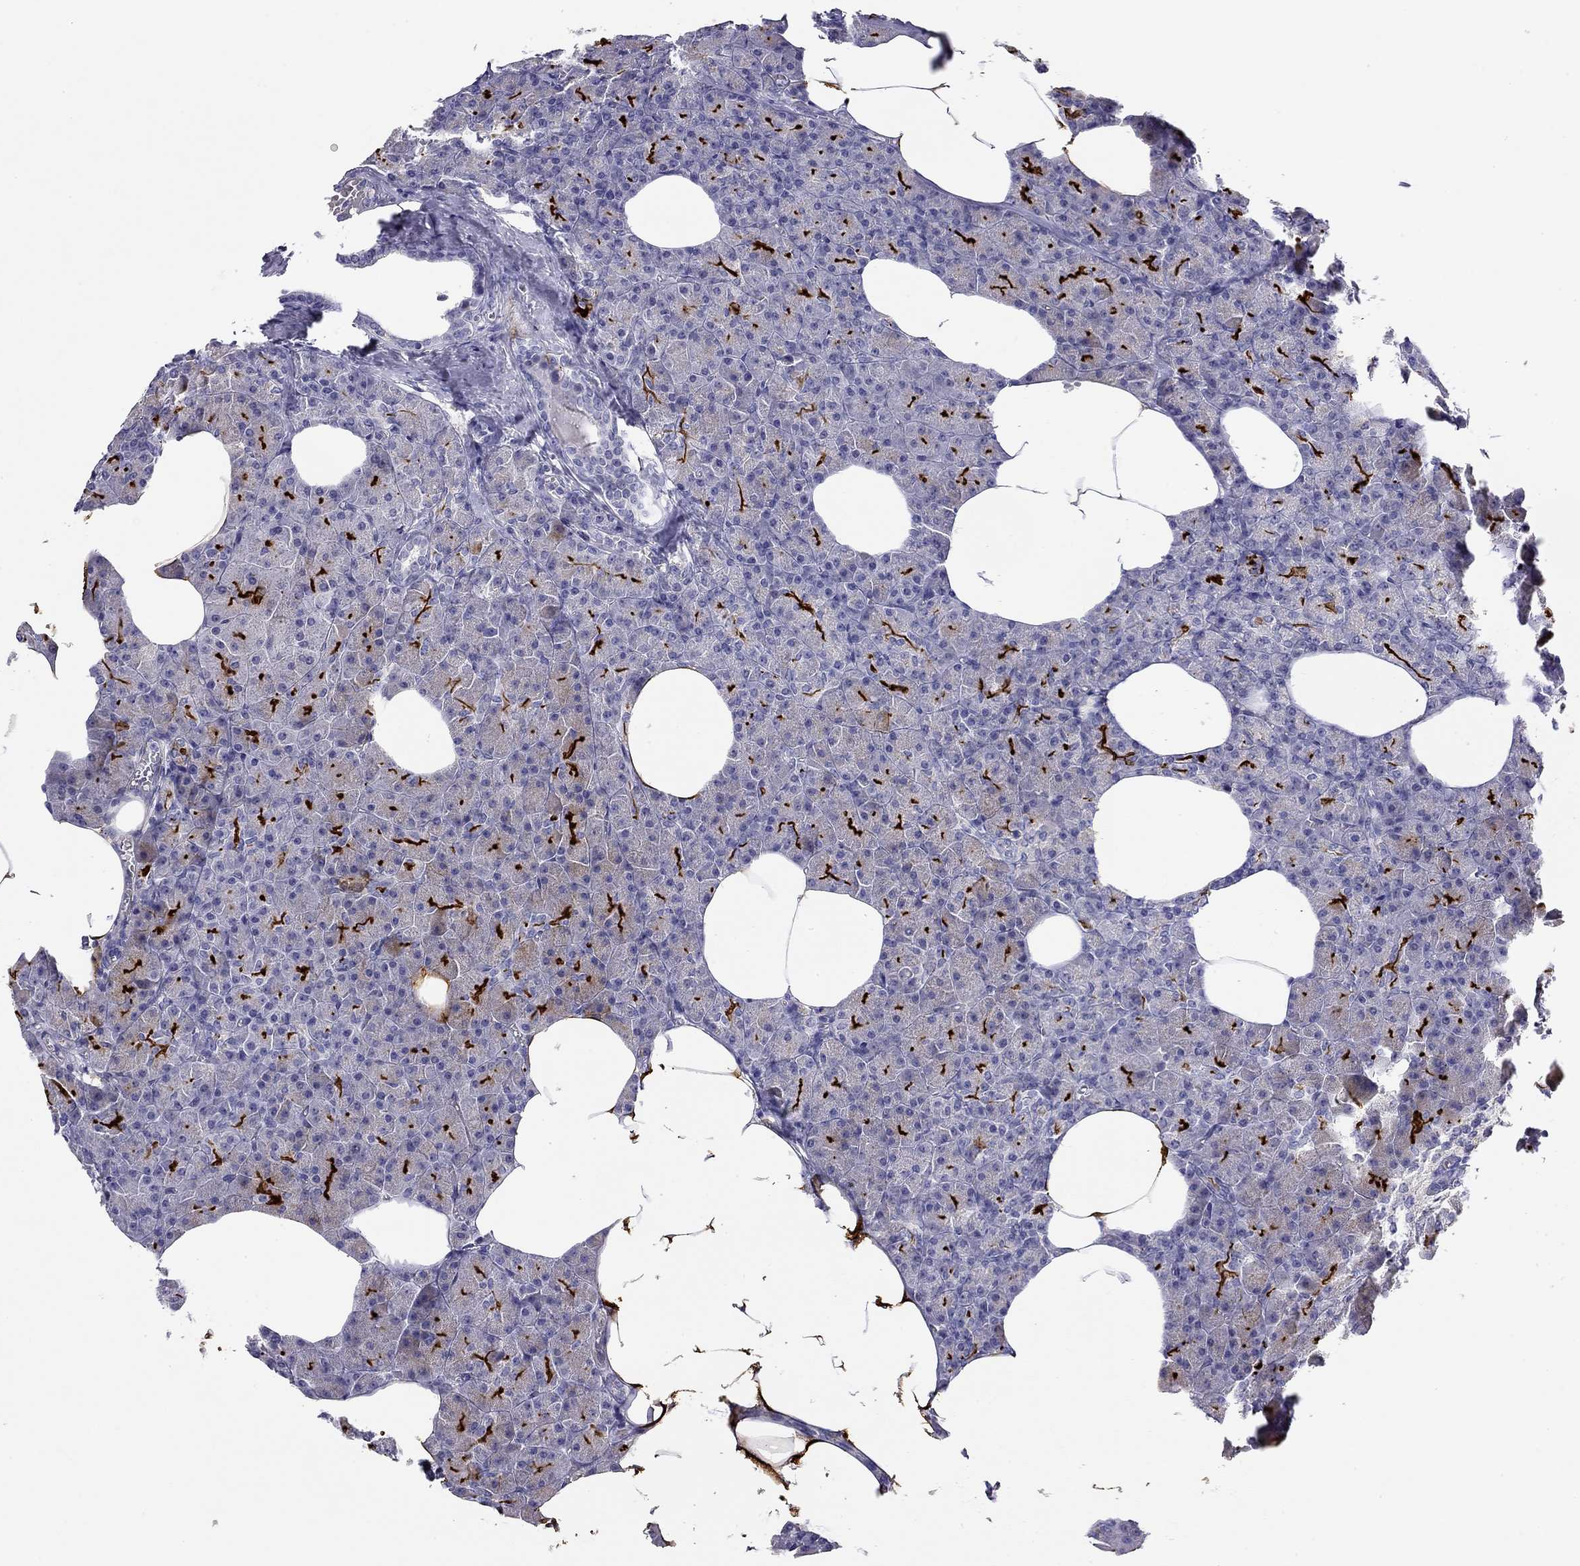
{"staining": {"intensity": "strong", "quantity": "<25%", "location": "cytoplasmic/membranous"}, "tissue": "pancreas", "cell_type": "Exocrine glandular cells", "image_type": "normal", "snomed": [{"axis": "morphology", "description": "Normal tissue, NOS"}, {"axis": "topography", "description": "Pancreas"}], "caption": "Protein staining of benign pancreas exhibits strong cytoplasmic/membranous staining in approximately <25% of exocrine glandular cells.", "gene": "RTL1", "patient": {"sex": "female", "age": 45}}